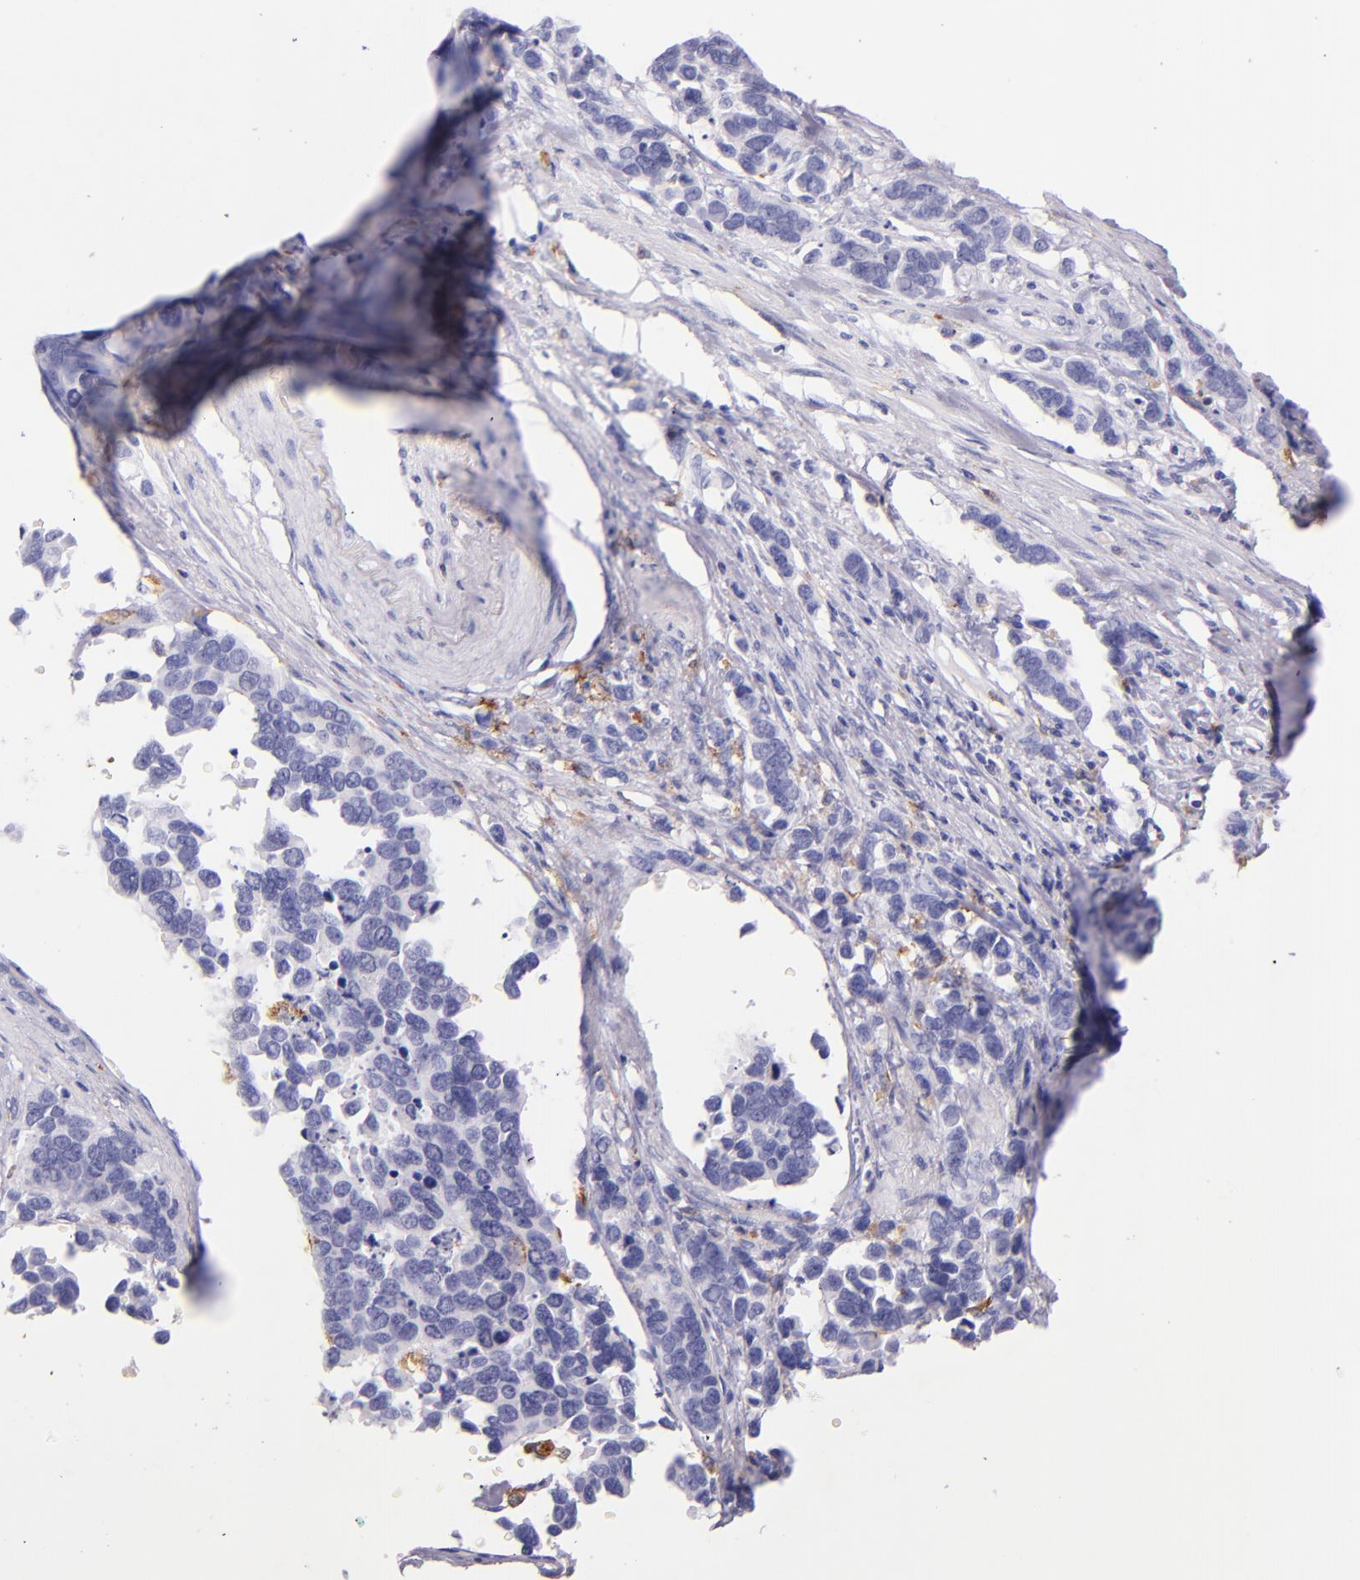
{"staining": {"intensity": "negative", "quantity": "none", "location": "none"}, "tissue": "stomach cancer", "cell_type": "Tumor cells", "image_type": "cancer", "snomed": [{"axis": "morphology", "description": "Adenocarcinoma, NOS"}, {"axis": "topography", "description": "Stomach, upper"}], "caption": "The histopathology image demonstrates no significant expression in tumor cells of adenocarcinoma (stomach).", "gene": "CD163", "patient": {"sex": "male", "age": 71}}